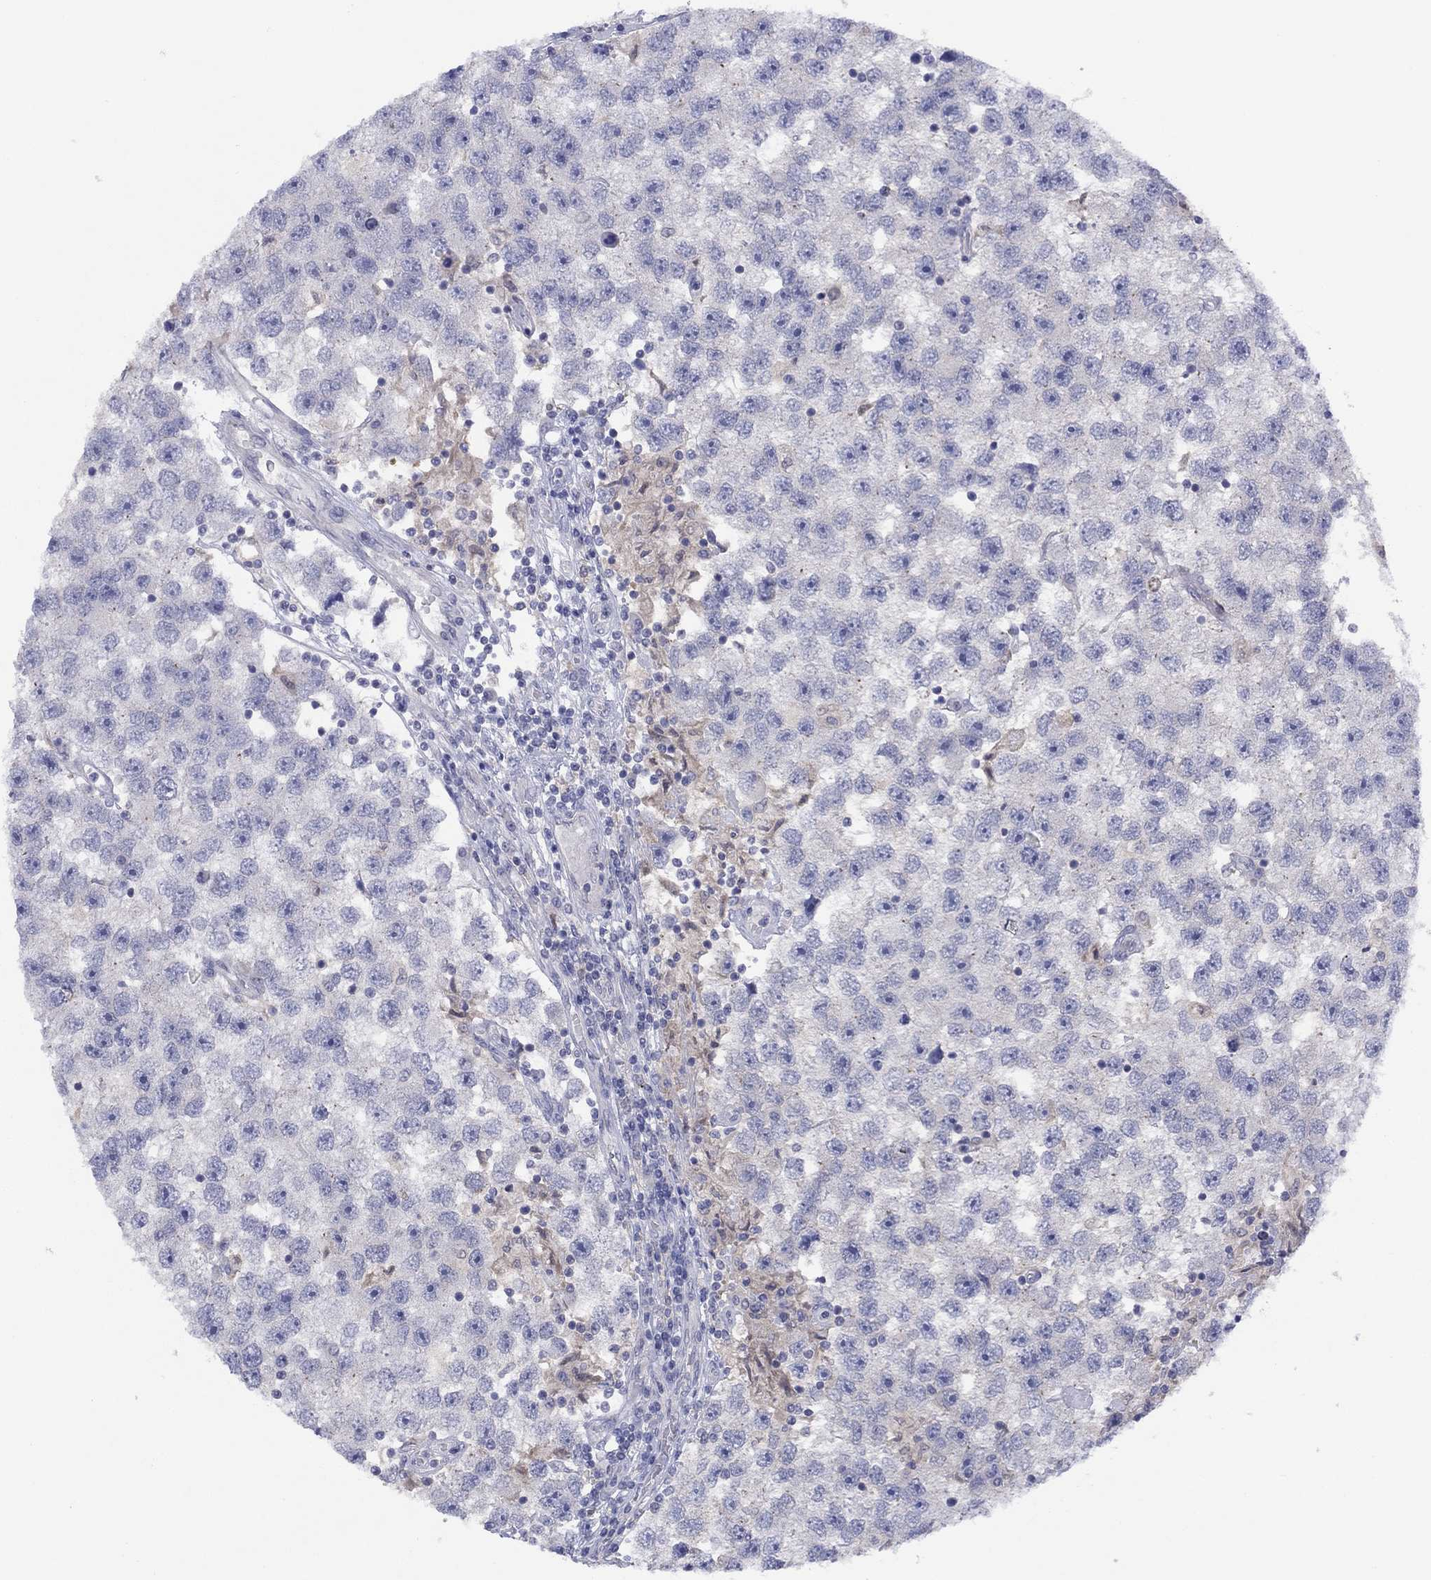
{"staining": {"intensity": "negative", "quantity": "none", "location": "none"}, "tissue": "testis cancer", "cell_type": "Tumor cells", "image_type": "cancer", "snomed": [{"axis": "morphology", "description": "Seminoma, NOS"}, {"axis": "topography", "description": "Testis"}], "caption": "A high-resolution image shows immunohistochemistry staining of testis cancer (seminoma), which reveals no significant positivity in tumor cells.", "gene": "CYP2B6", "patient": {"sex": "male", "age": 26}}